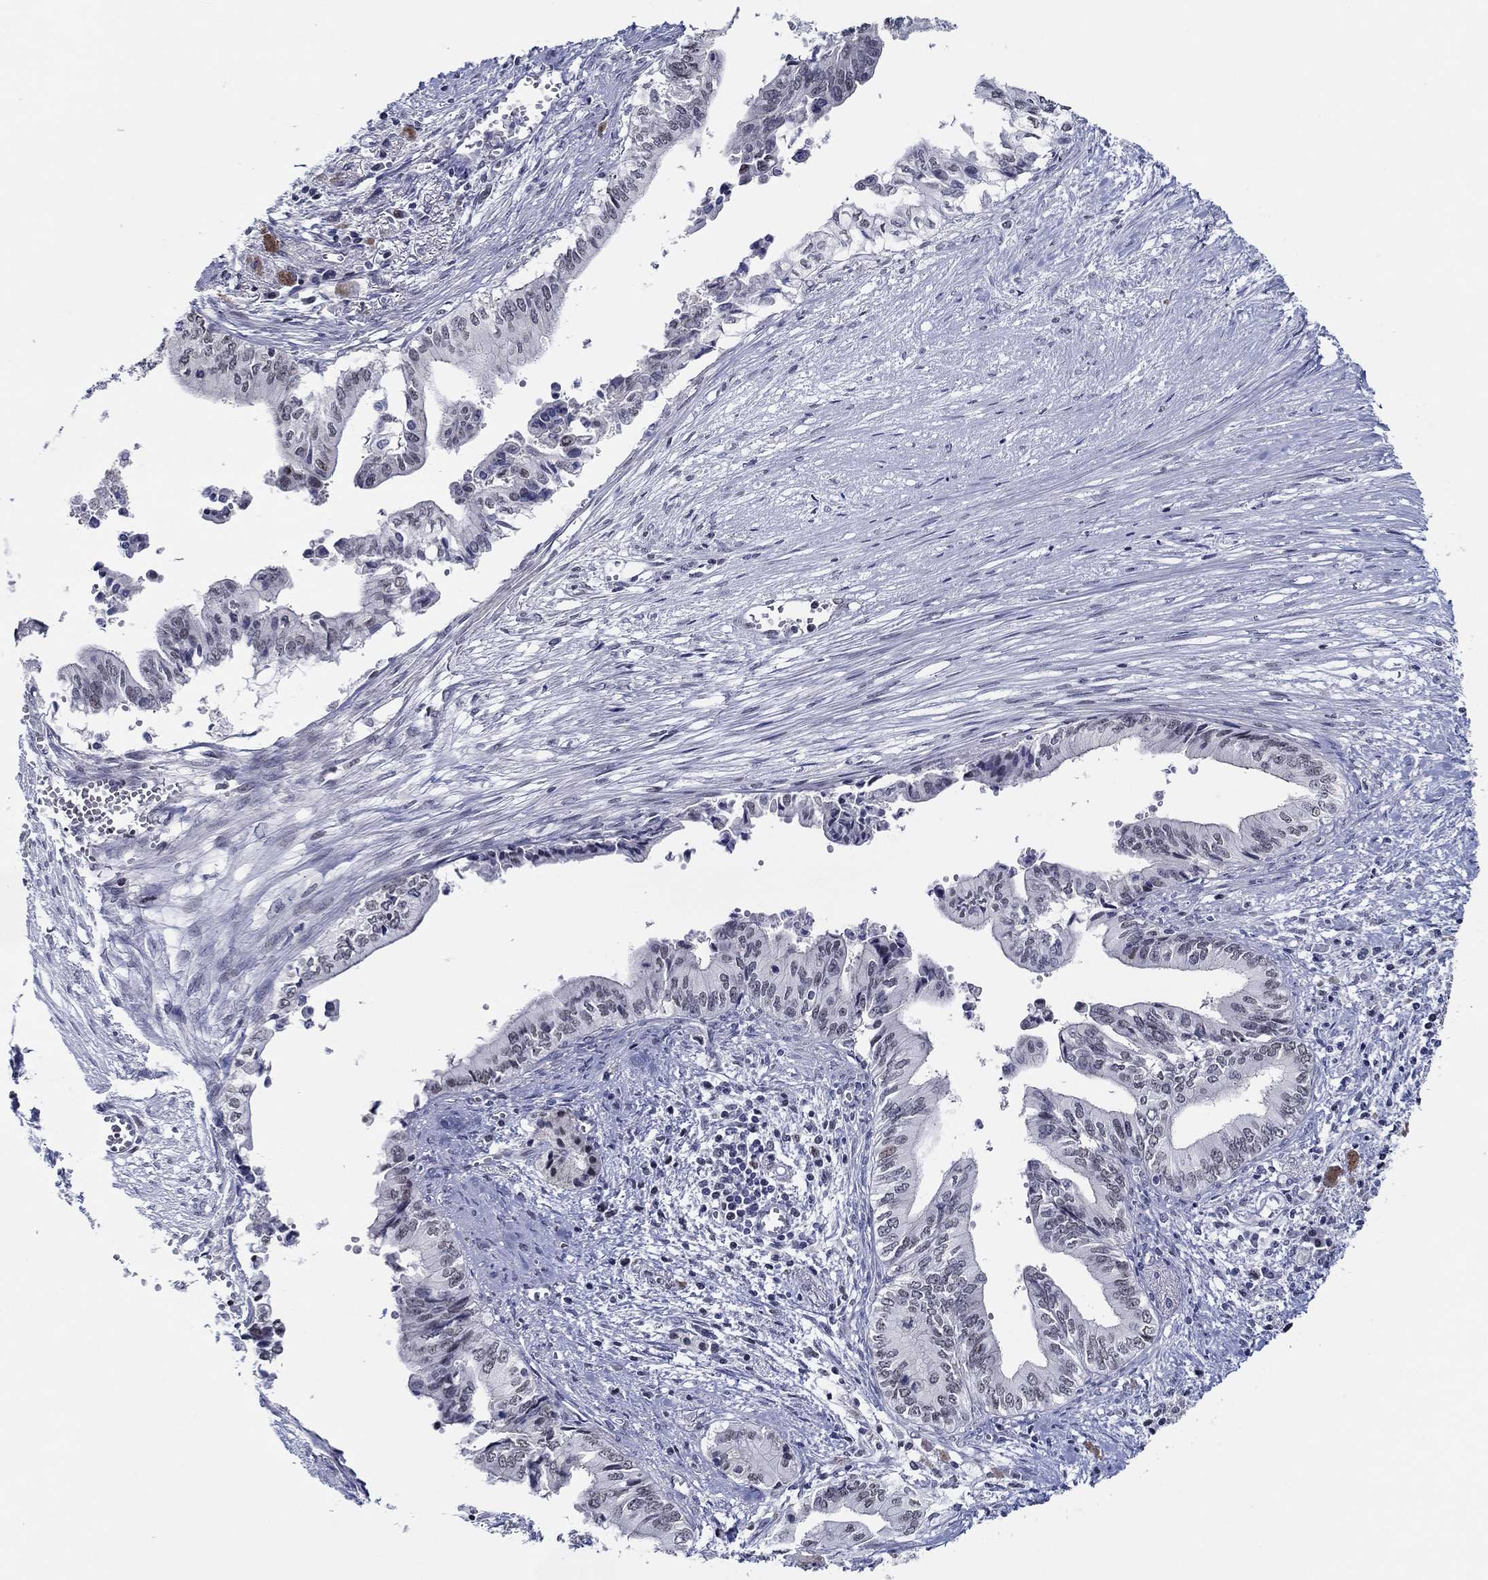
{"staining": {"intensity": "negative", "quantity": "none", "location": "none"}, "tissue": "pancreatic cancer", "cell_type": "Tumor cells", "image_type": "cancer", "snomed": [{"axis": "morphology", "description": "Adenocarcinoma, NOS"}, {"axis": "topography", "description": "Pancreas"}], "caption": "Adenocarcinoma (pancreatic) stained for a protein using immunohistochemistry exhibits no staining tumor cells.", "gene": "SLC34A1", "patient": {"sex": "female", "age": 61}}